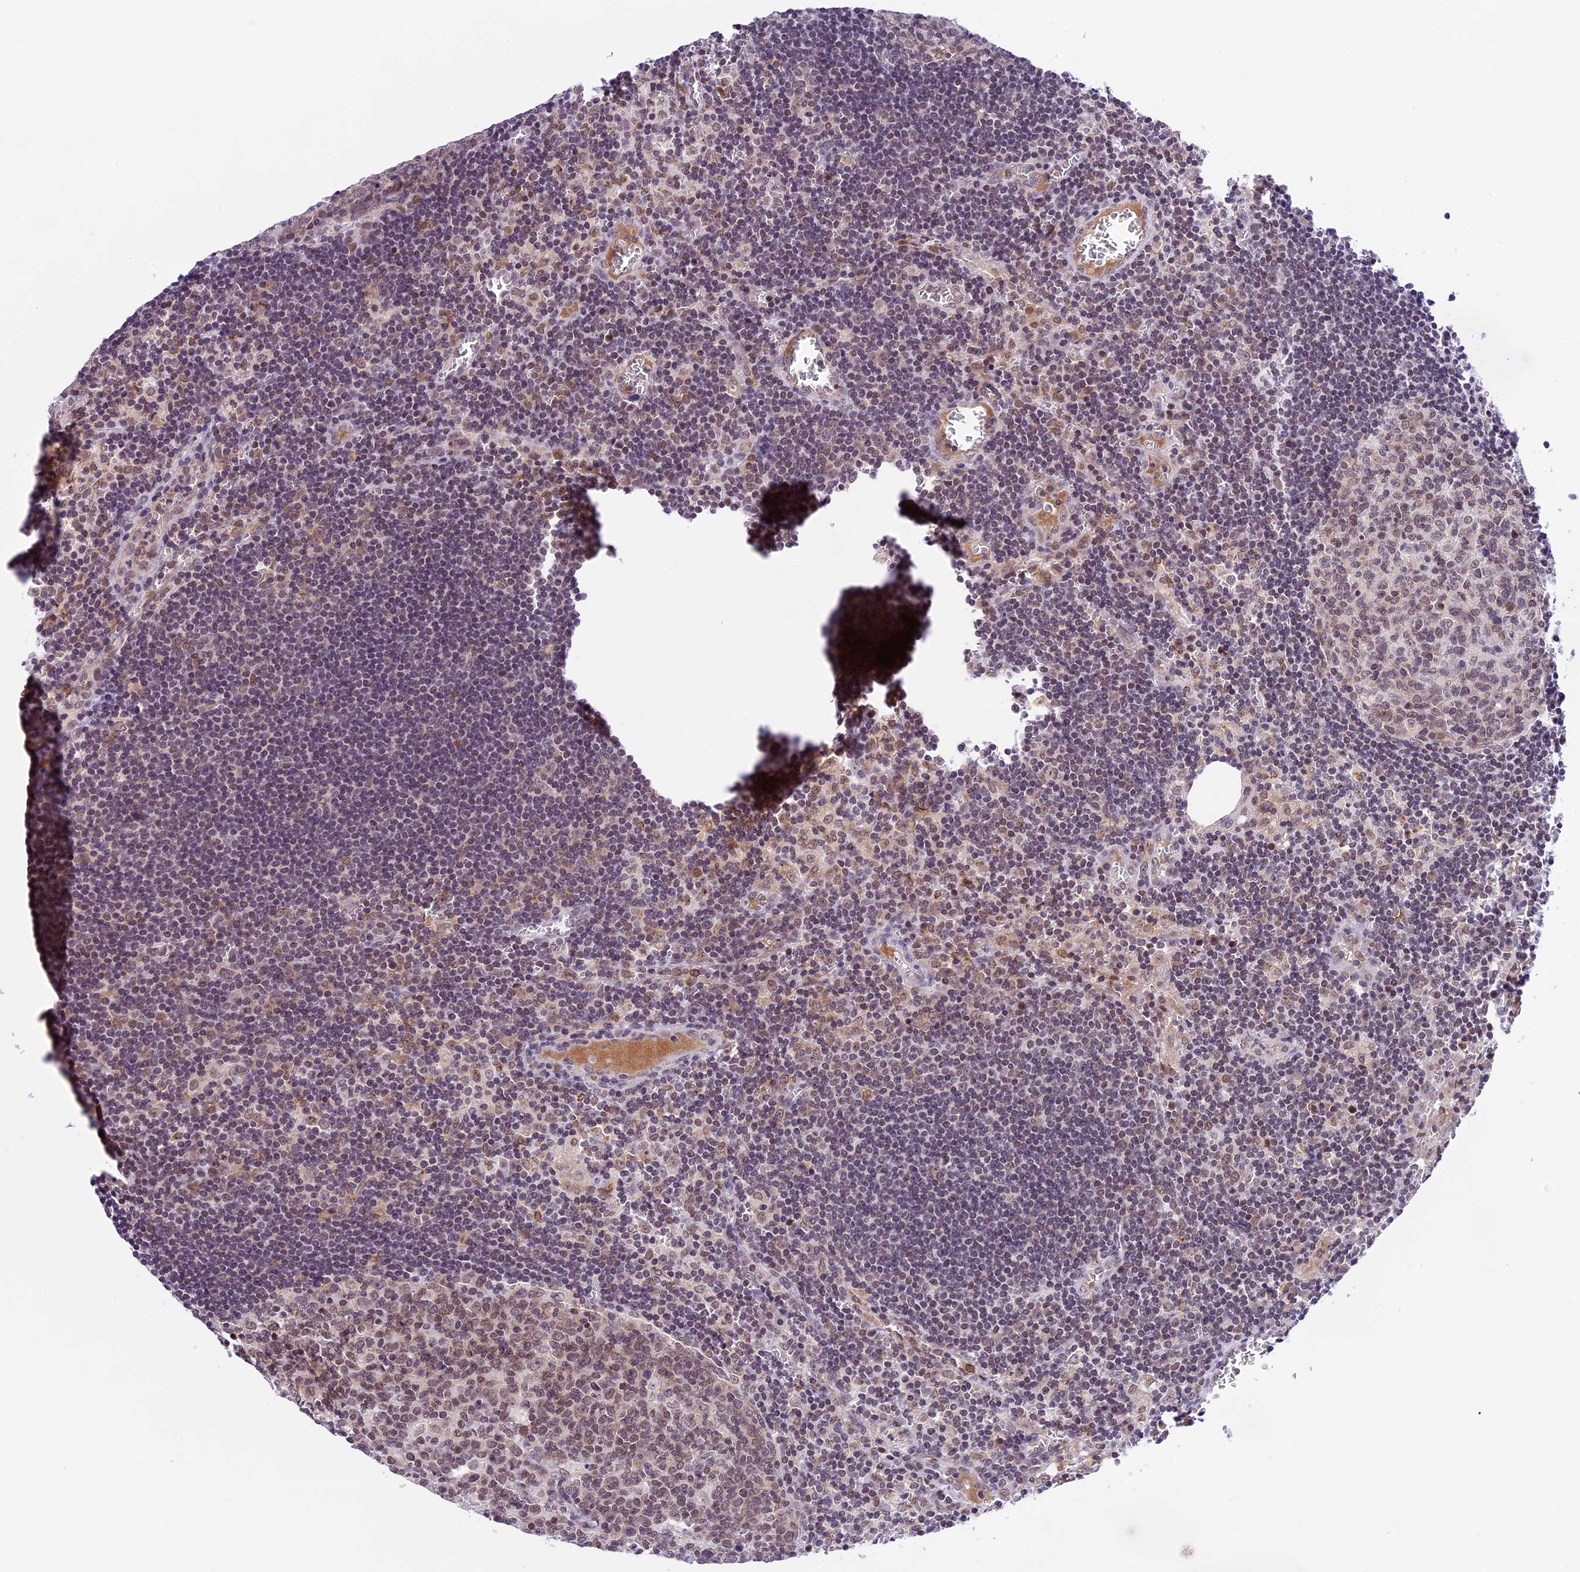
{"staining": {"intensity": "moderate", "quantity": ">75%", "location": "nuclear"}, "tissue": "lymph node", "cell_type": "Germinal center cells", "image_type": "normal", "snomed": [{"axis": "morphology", "description": "Normal tissue, NOS"}, {"axis": "topography", "description": "Lymph node"}], "caption": "IHC image of unremarkable lymph node stained for a protein (brown), which demonstrates medium levels of moderate nuclear expression in approximately >75% of germinal center cells.", "gene": "SHKBP1", "patient": {"sex": "female", "age": 73}}